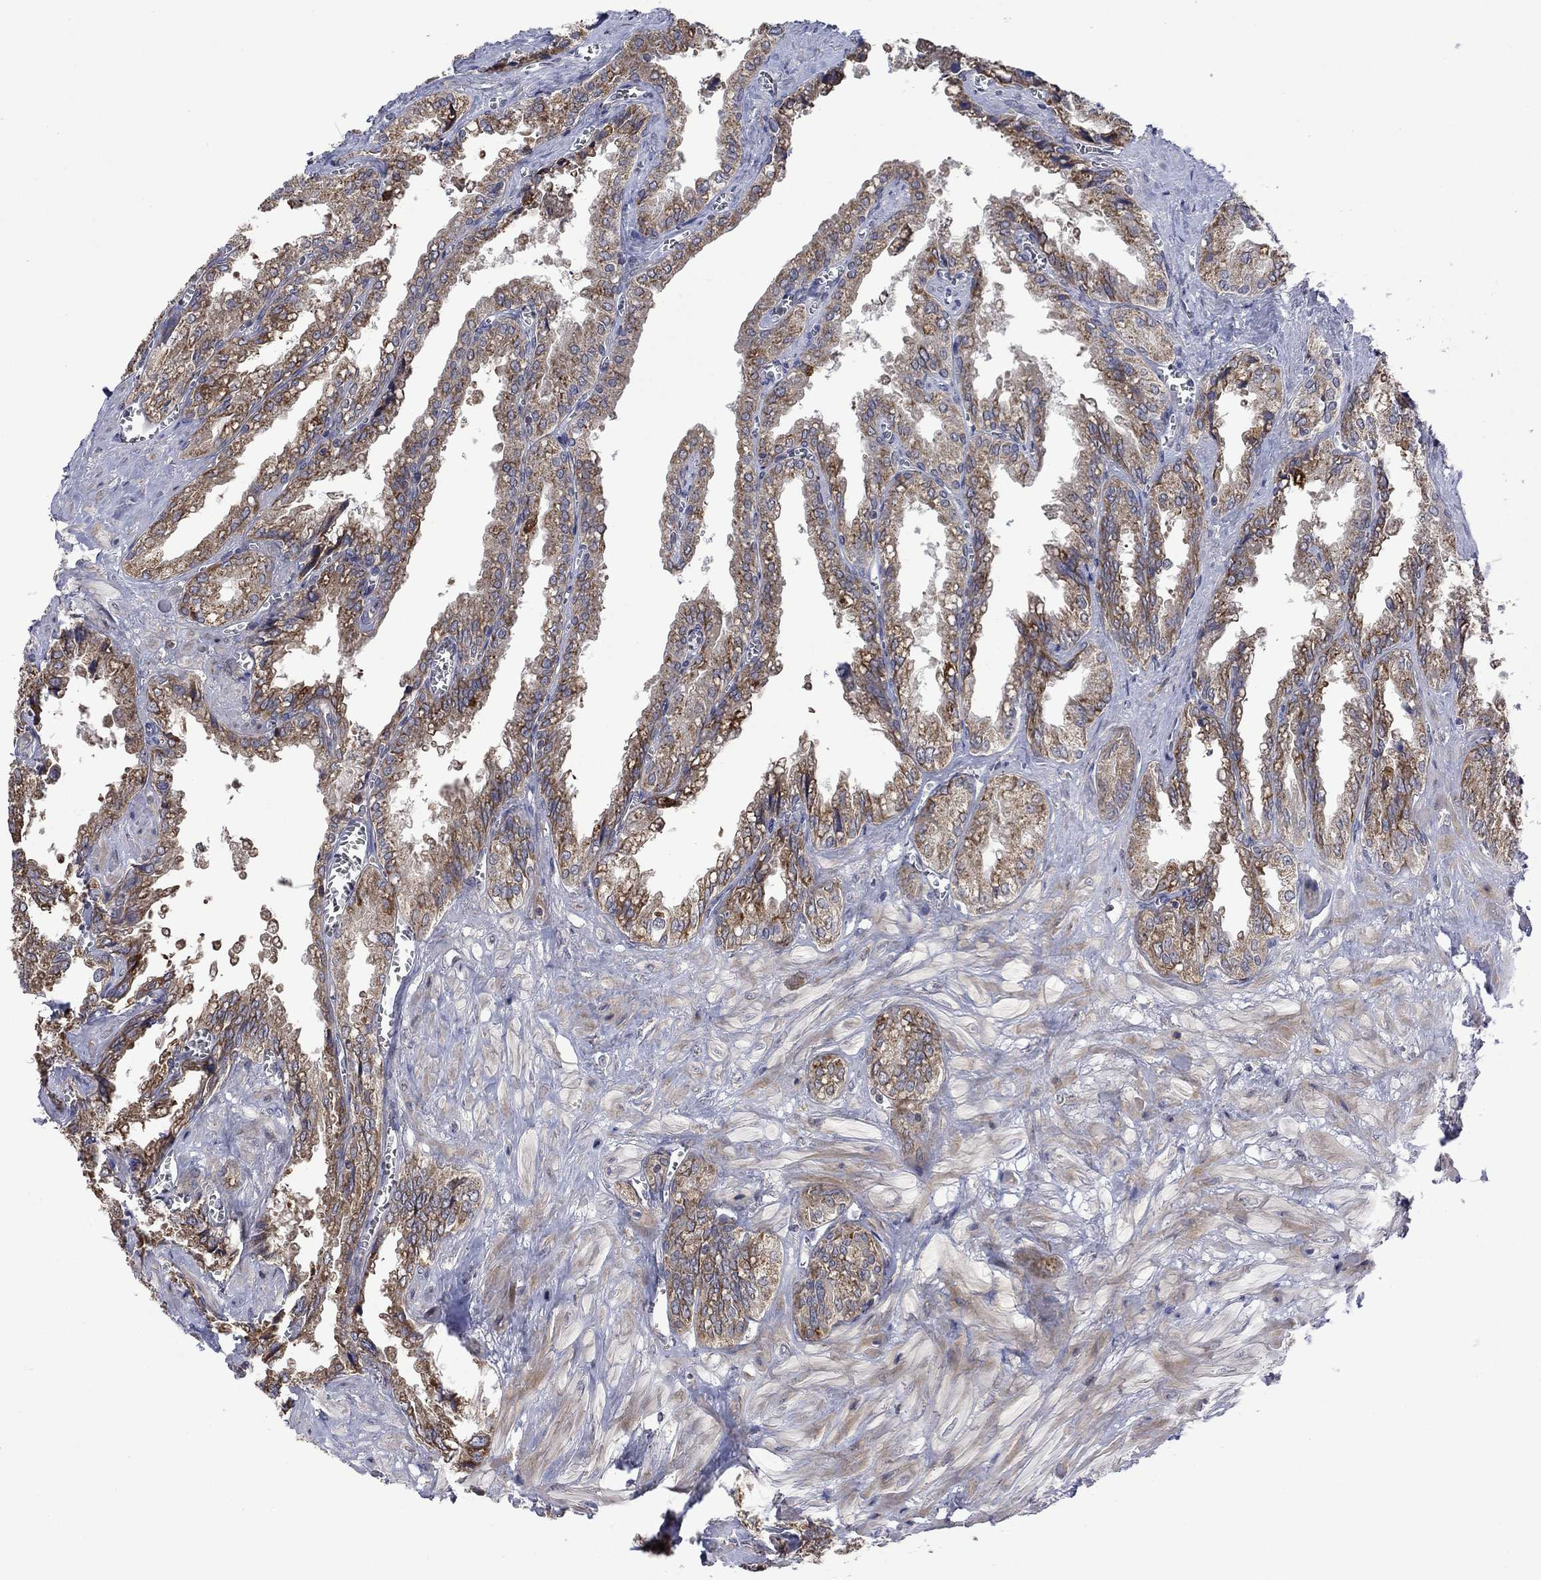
{"staining": {"intensity": "moderate", "quantity": "25%-75%", "location": "cytoplasmic/membranous"}, "tissue": "seminal vesicle", "cell_type": "Glandular cells", "image_type": "normal", "snomed": [{"axis": "morphology", "description": "Normal tissue, NOS"}, {"axis": "topography", "description": "Seminal veicle"}], "caption": "Seminal vesicle stained with DAB immunohistochemistry (IHC) displays medium levels of moderate cytoplasmic/membranous positivity in about 25%-75% of glandular cells.", "gene": "FURIN", "patient": {"sex": "male", "age": 67}}